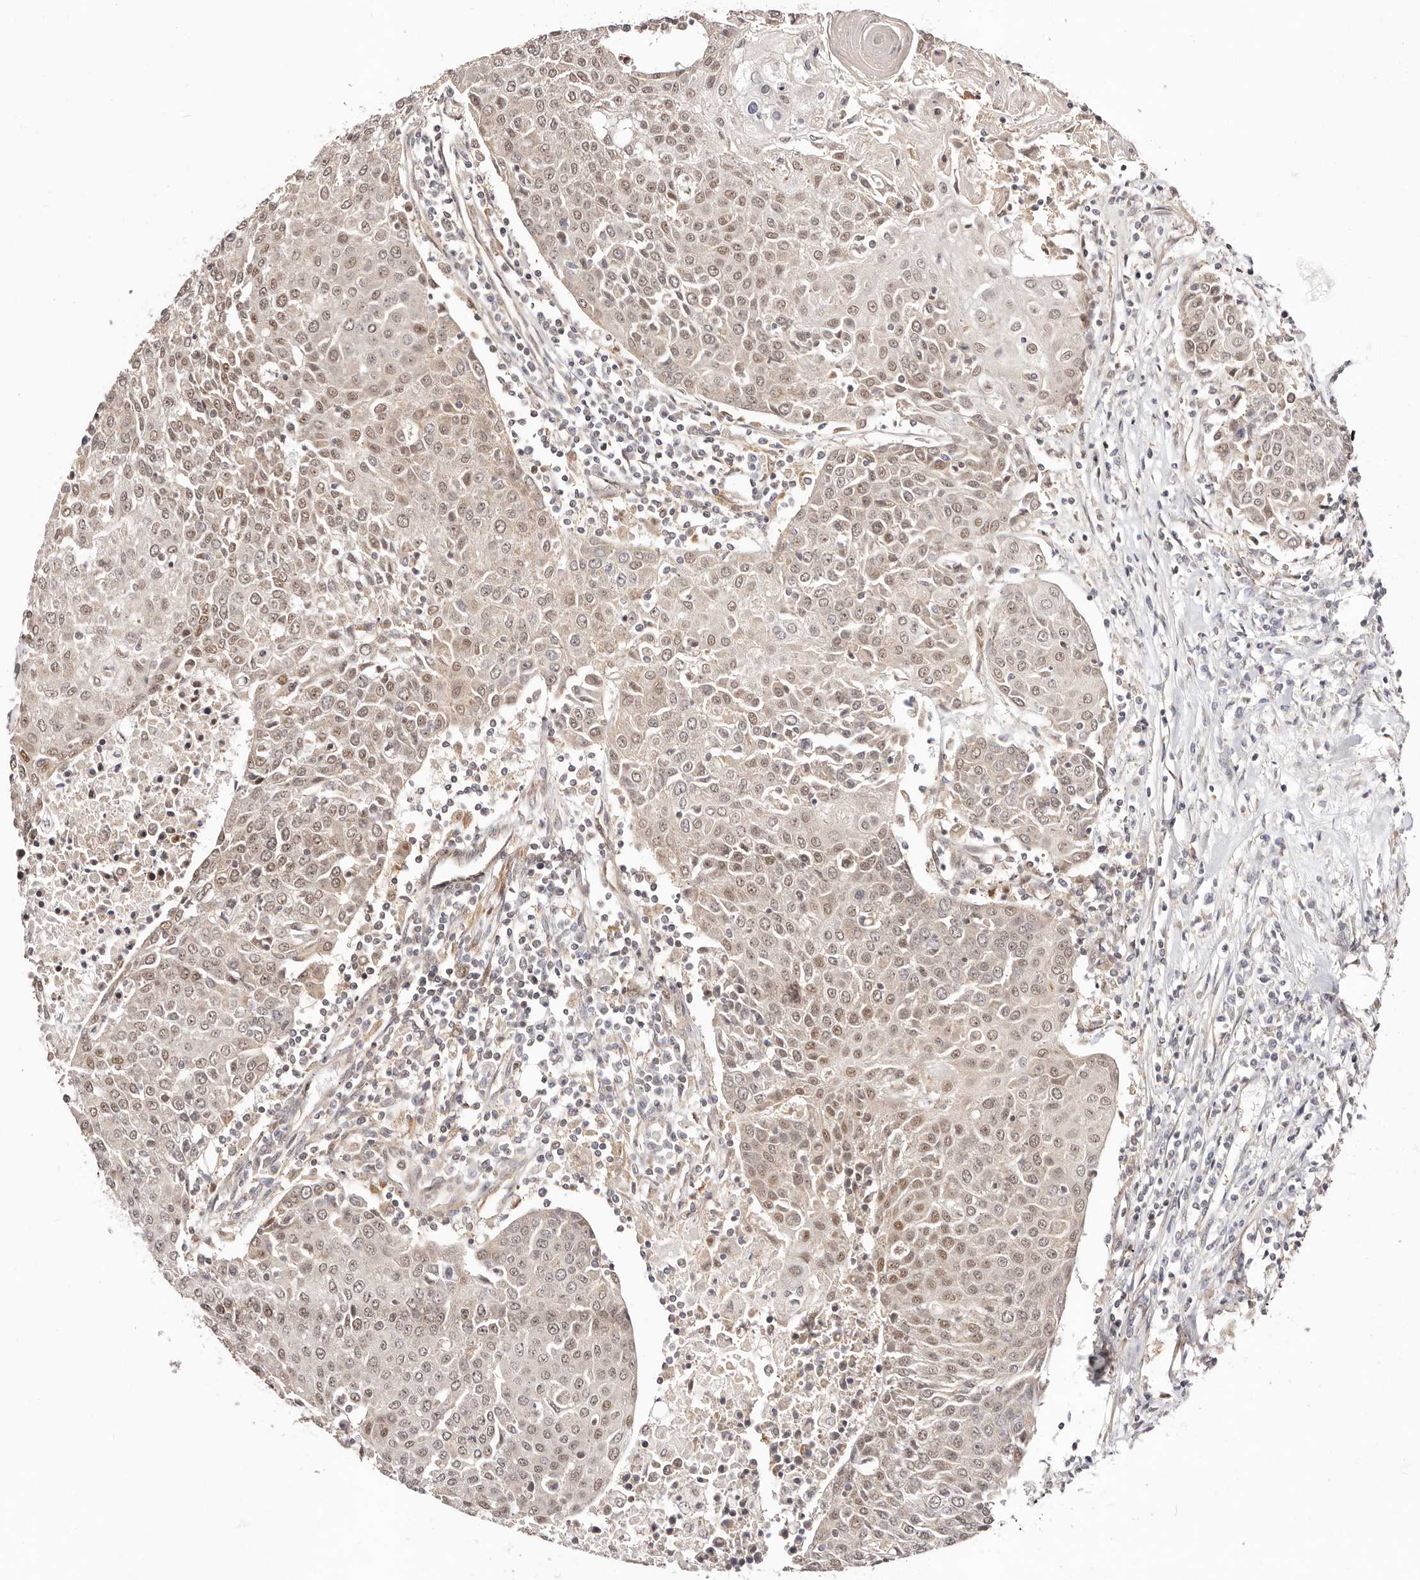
{"staining": {"intensity": "weak", "quantity": ">75%", "location": "nuclear"}, "tissue": "urothelial cancer", "cell_type": "Tumor cells", "image_type": "cancer", "snomed": [{"axis": "morphology", "description": "Urothelial carcinoma, High grade"}, {"axis": "topography", "description": "Urinary bladder"}], "caption": "Urothelial cancer stained with a protein marker exhibits weak staining in tumor cells.", "gene": "CTNNBL1", "patient": {"sex": "female", "age": 85}}